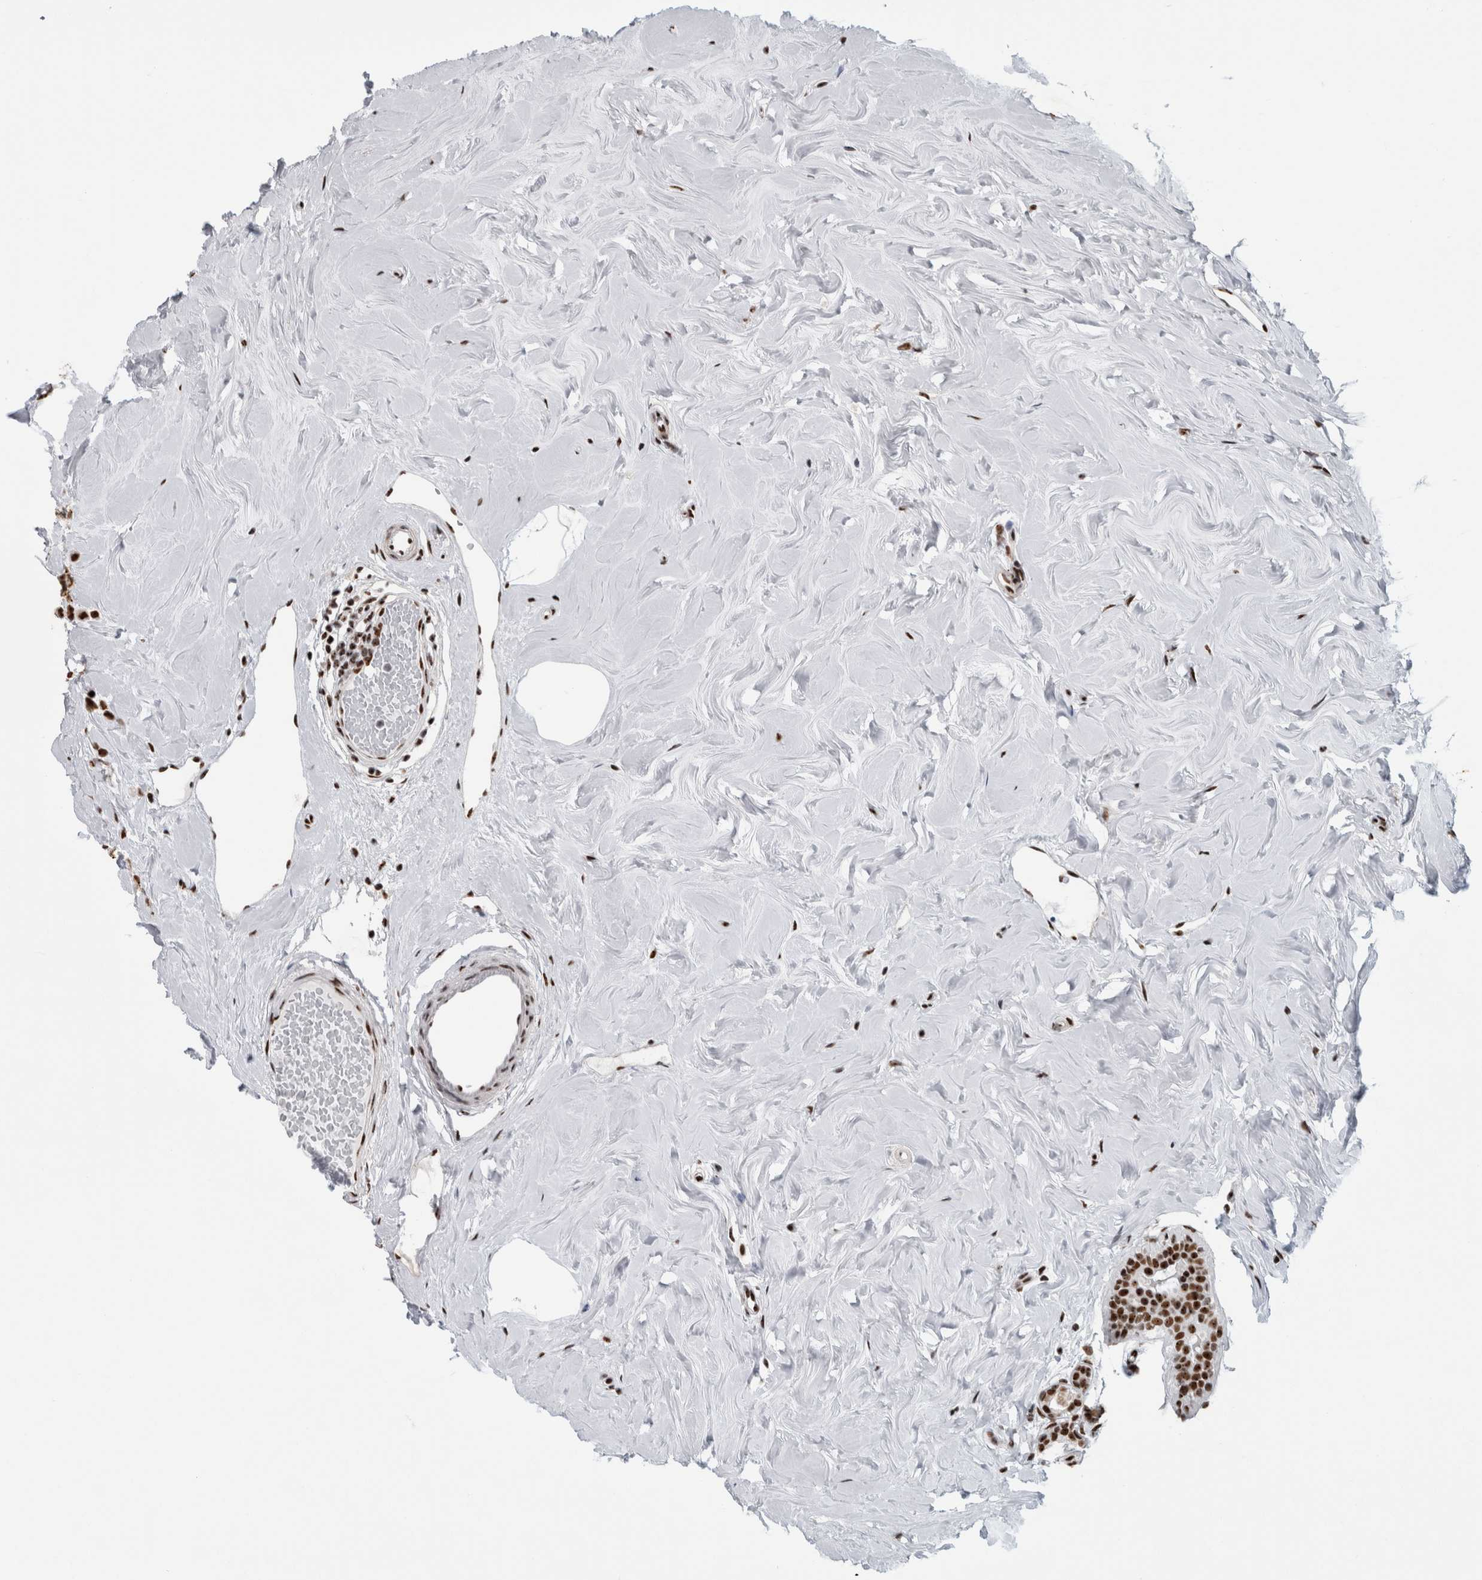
{"staining": {"intensity": "strong", "quantity": ">75%", "location": "nuclear"}, "tissue": "breast cancer", "cell_type": "Tumor cells", "image_type": "cancer", "snomed": [{"axis": "morphology", "description": "Lobular carcinoma"}, {"axis": "topography", "description": "Breast"}], "caption": "Human breast lobular carcinoma stained with a protein marker displays strong staining in tumor cells.", "gene": "NCL", "patient": {"sex": "female", "age": 47}}